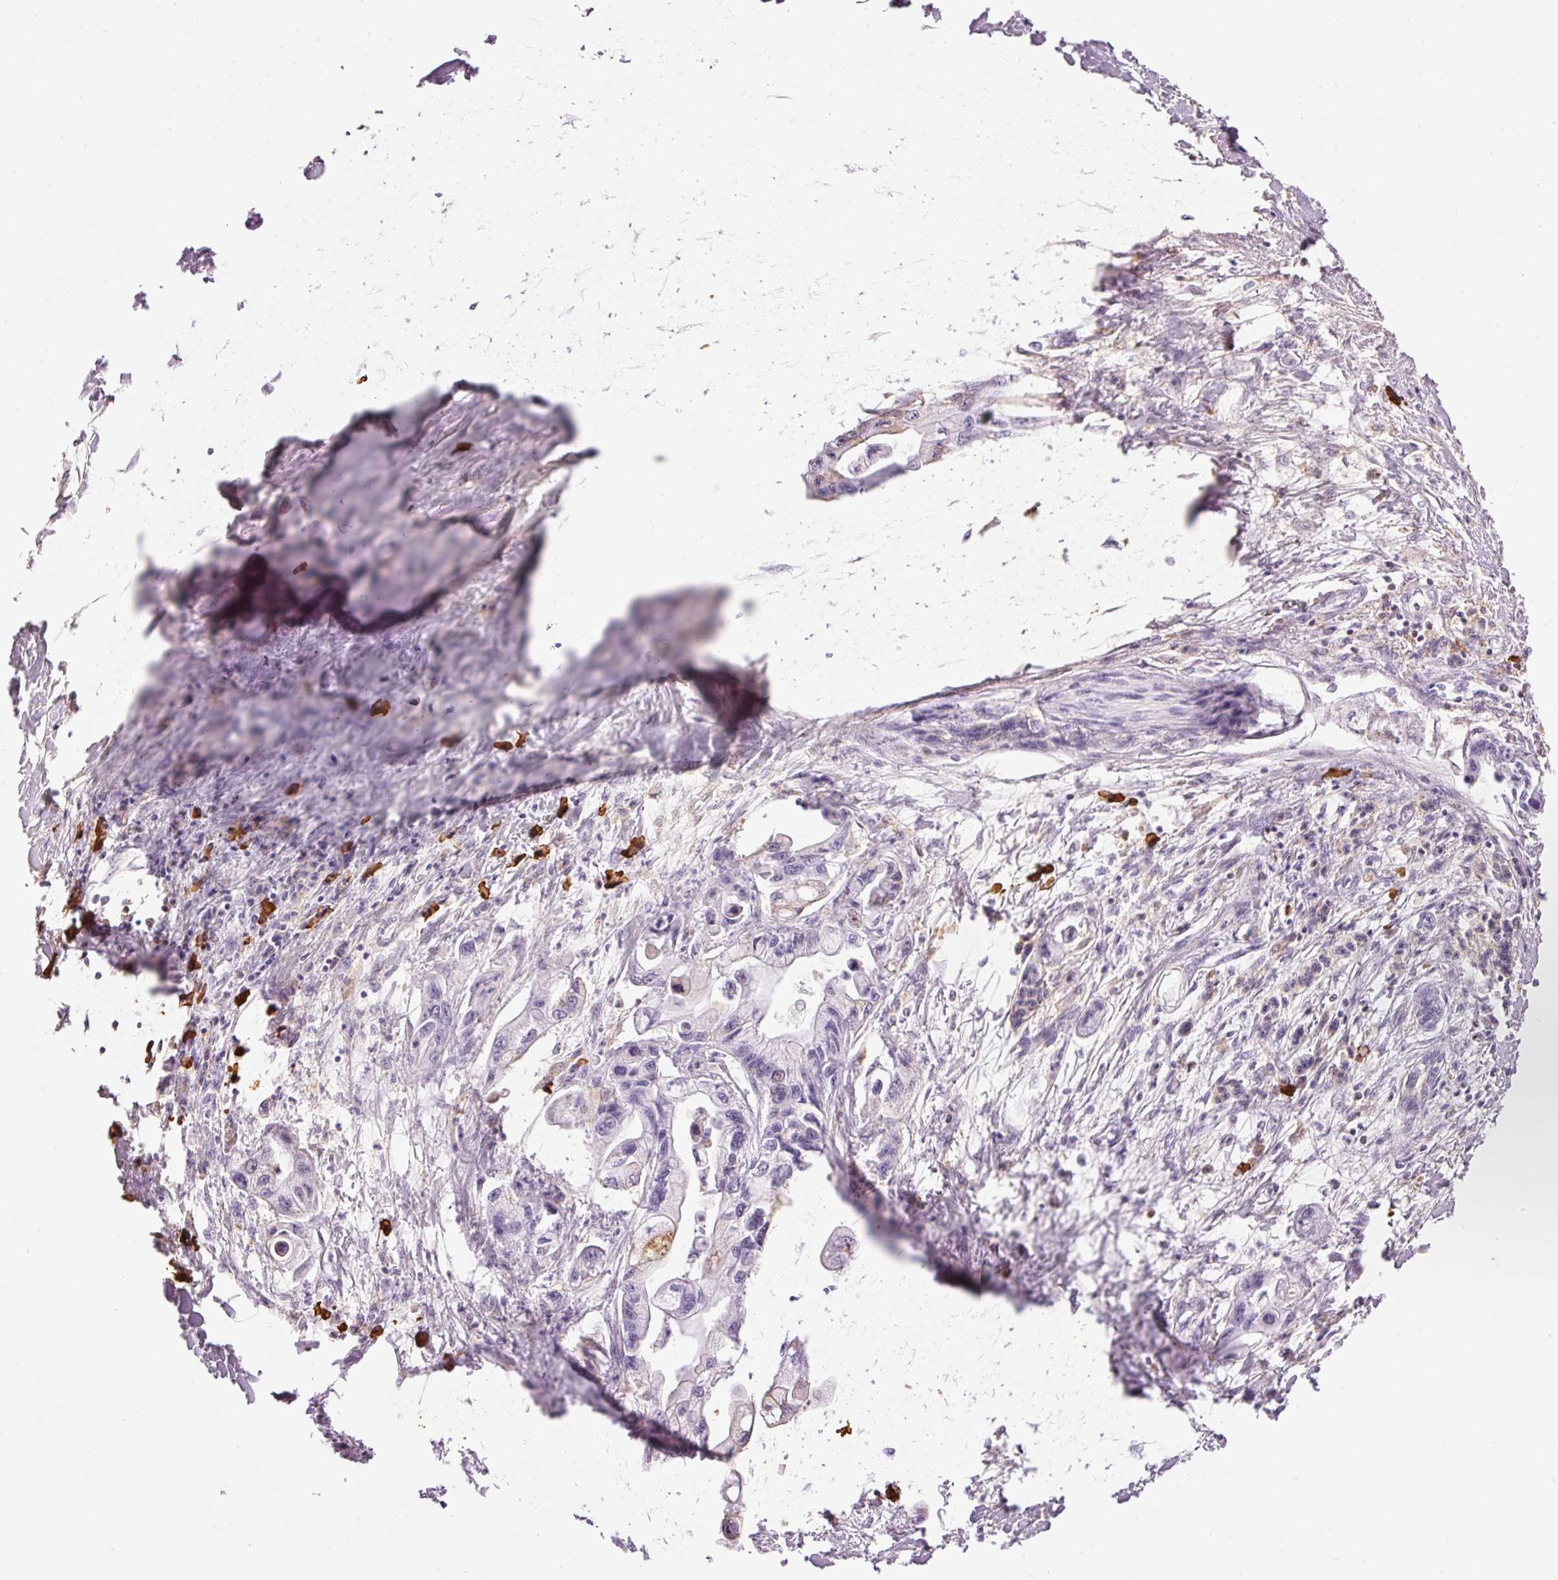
{"staining": {"intensity": "weak", "quantity": "<25%", "location": "cytoplasmic/membranous"}, "tissue": "pancreatic cancer", "cell_type": "Tumor cells", "image_type": "cancer", "snomed": [{"axis": "morphology", "description": "Adenocarcinoma, NOS"}, {"axis": "topography", "description": "Pancreas"}], "caption": "An IHC micrograph of pancreatic cancer (adenocarcinoma) is shown. There is no staining in tumor cells of pancreatic cancer (adenocarcinoma).", "gene": "PRPF38B", "patient": {"sex": "male", "age": 61}}